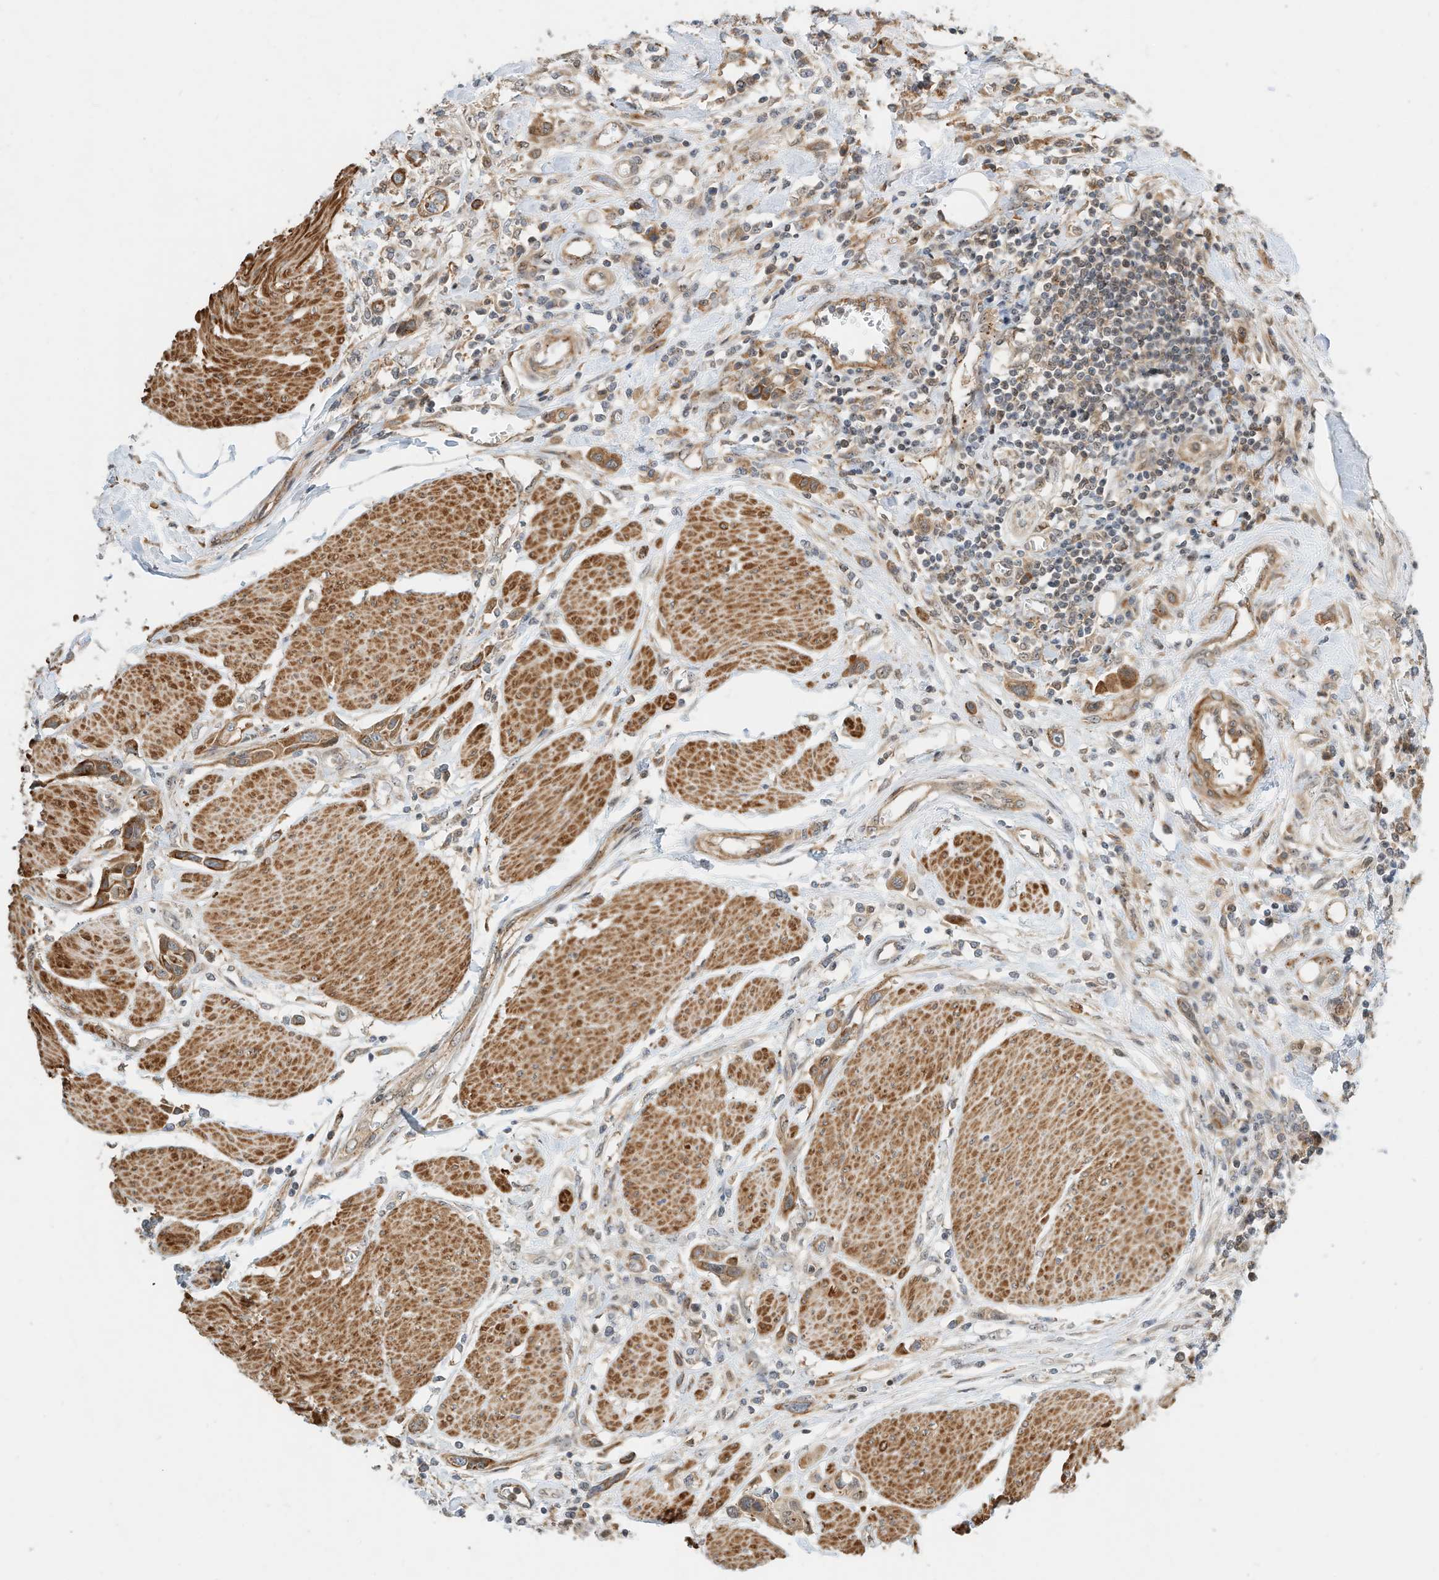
{"staining": {"intensity": "strong", "quantity": ">75%", "location": "cytoplasmic/membranous"}, "tissue": "urothelial cancer", "cell_type": "Tumor cells", "image_type": "cancer", "snomed": [{"axis": "morphology", "description": "Urothelial carcinoma, High grade"}, {"axis": "topography", "description": "Urinary bladder"}], "caption": "High-grade urothelial carcinoma stained for a protein demonstrates strong cytoplasmic/membranous positivity in tumor cells. (brown staining indicates protein expression, while blue staining denotes nuclei).", "gene": "CPAMD8", "patient": {"sex": "male", "age": 50}}